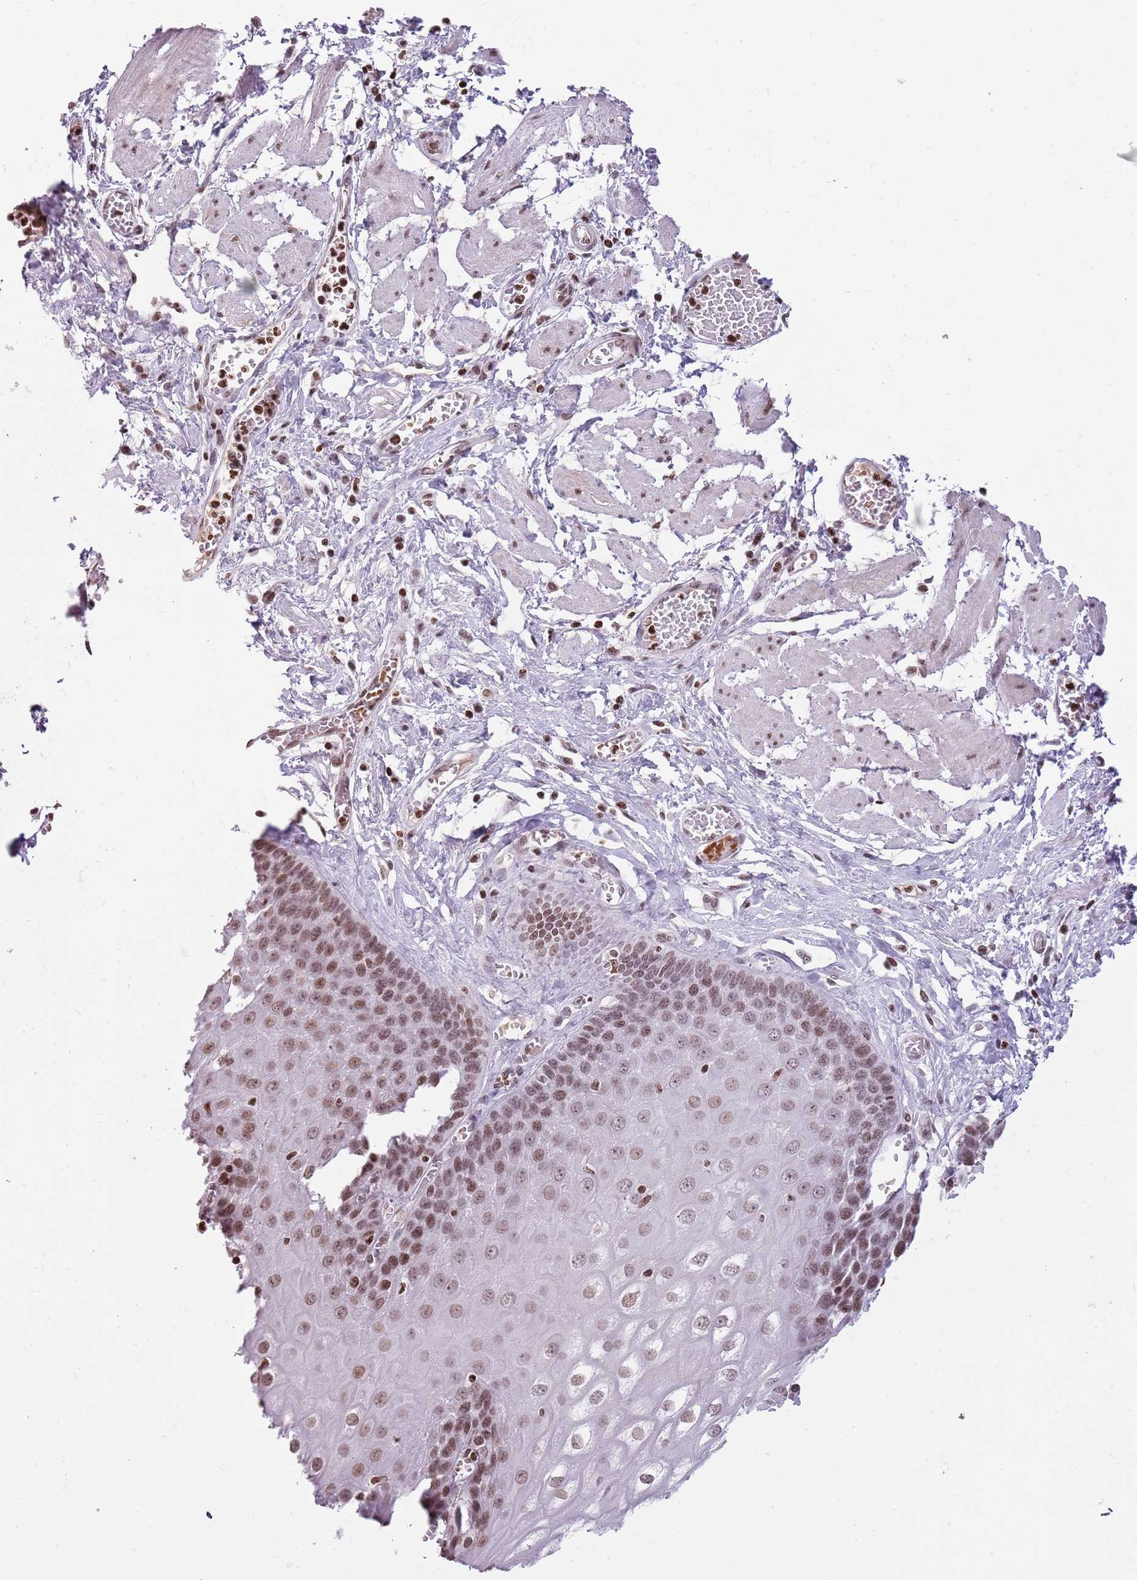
{"staining": {"intensity": "moderate", "quantity": ">75%", "location": "nuclear"}, "tissue": "esophagus", "cell_type": "Squamous epithelial cells", "image_type": "normal", "snomed": [{"axis": "morphology", "description": "Normal tissue, NOS"}, {"axis": "topography", "description": "Esophagus"}], "caption": "Esophagus stained with DAB (3,3'-diaminobenzidine) immunohistochemistry (IHC) demonstrates medium levels of moderate nuclear positivity in approximately >75% of squamous epithelial cells.", "gene": "KPNA3", "patient": {"sex": "male", "age": 60}}